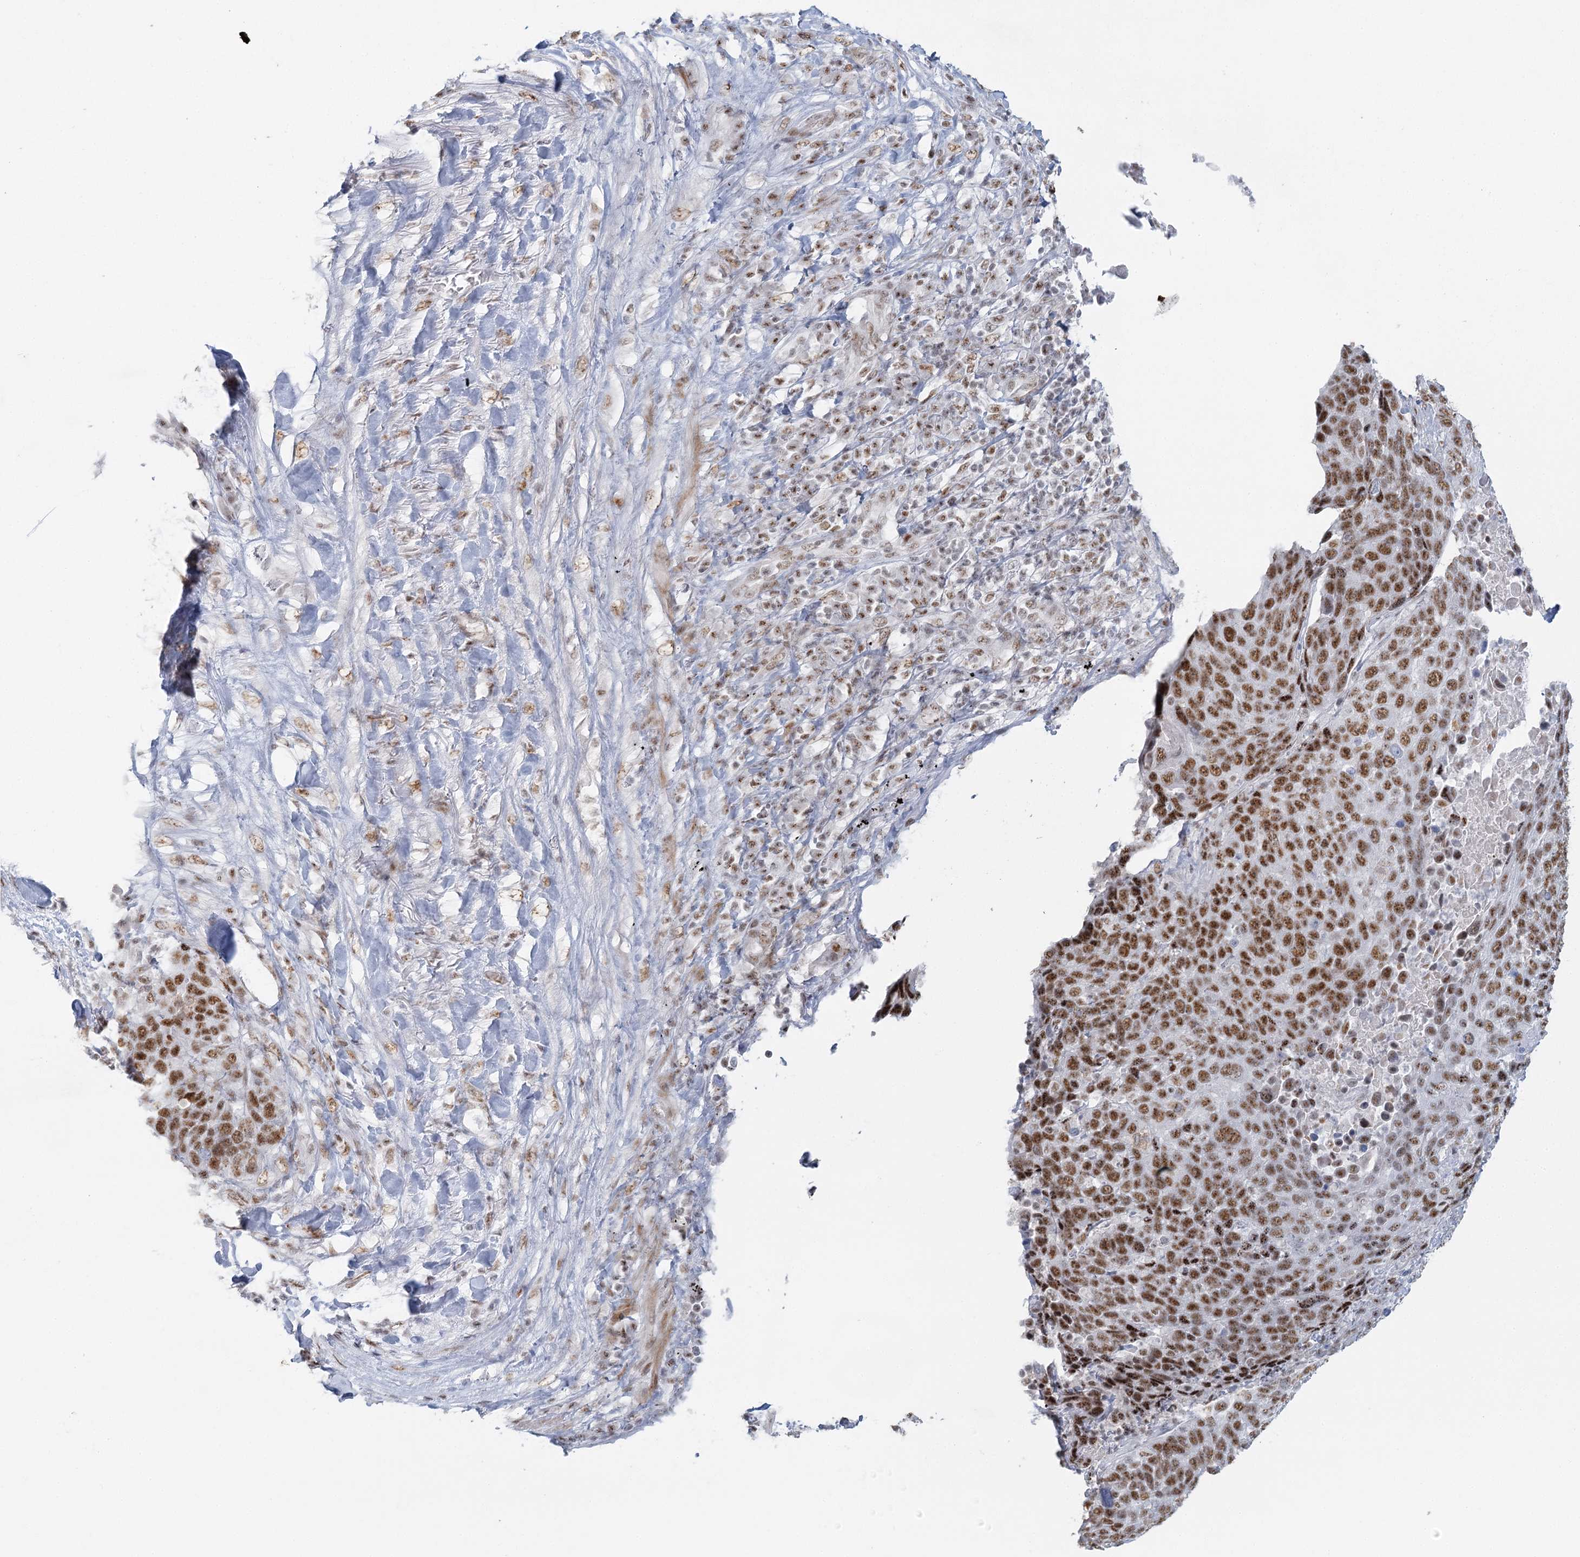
{"staining": {"intensity": "strong", "quantity": ">75%", "location": "nuclear"}, "tissue": "lung cancer", "cell_type": "Tumor cells", "image_type": "cancer", "snomed": [{"axis": "morphology", "description": "Squamous cell carcinoma, NOS"}, {"axis": "topography", "description": "Lung"}], "caption": "IHC staining of lung squamous cell carcinoma, which shows high levels of strong nuclear staining in about >75% of tumor cells indicating strong nuclear protein staining. The staining was performed using DAB (brown) for protein detection and nuclei were counterstained in hematoxylin (blue).", "gene": "U2SURP", "patient": {"sex": "male", "age": 66}}